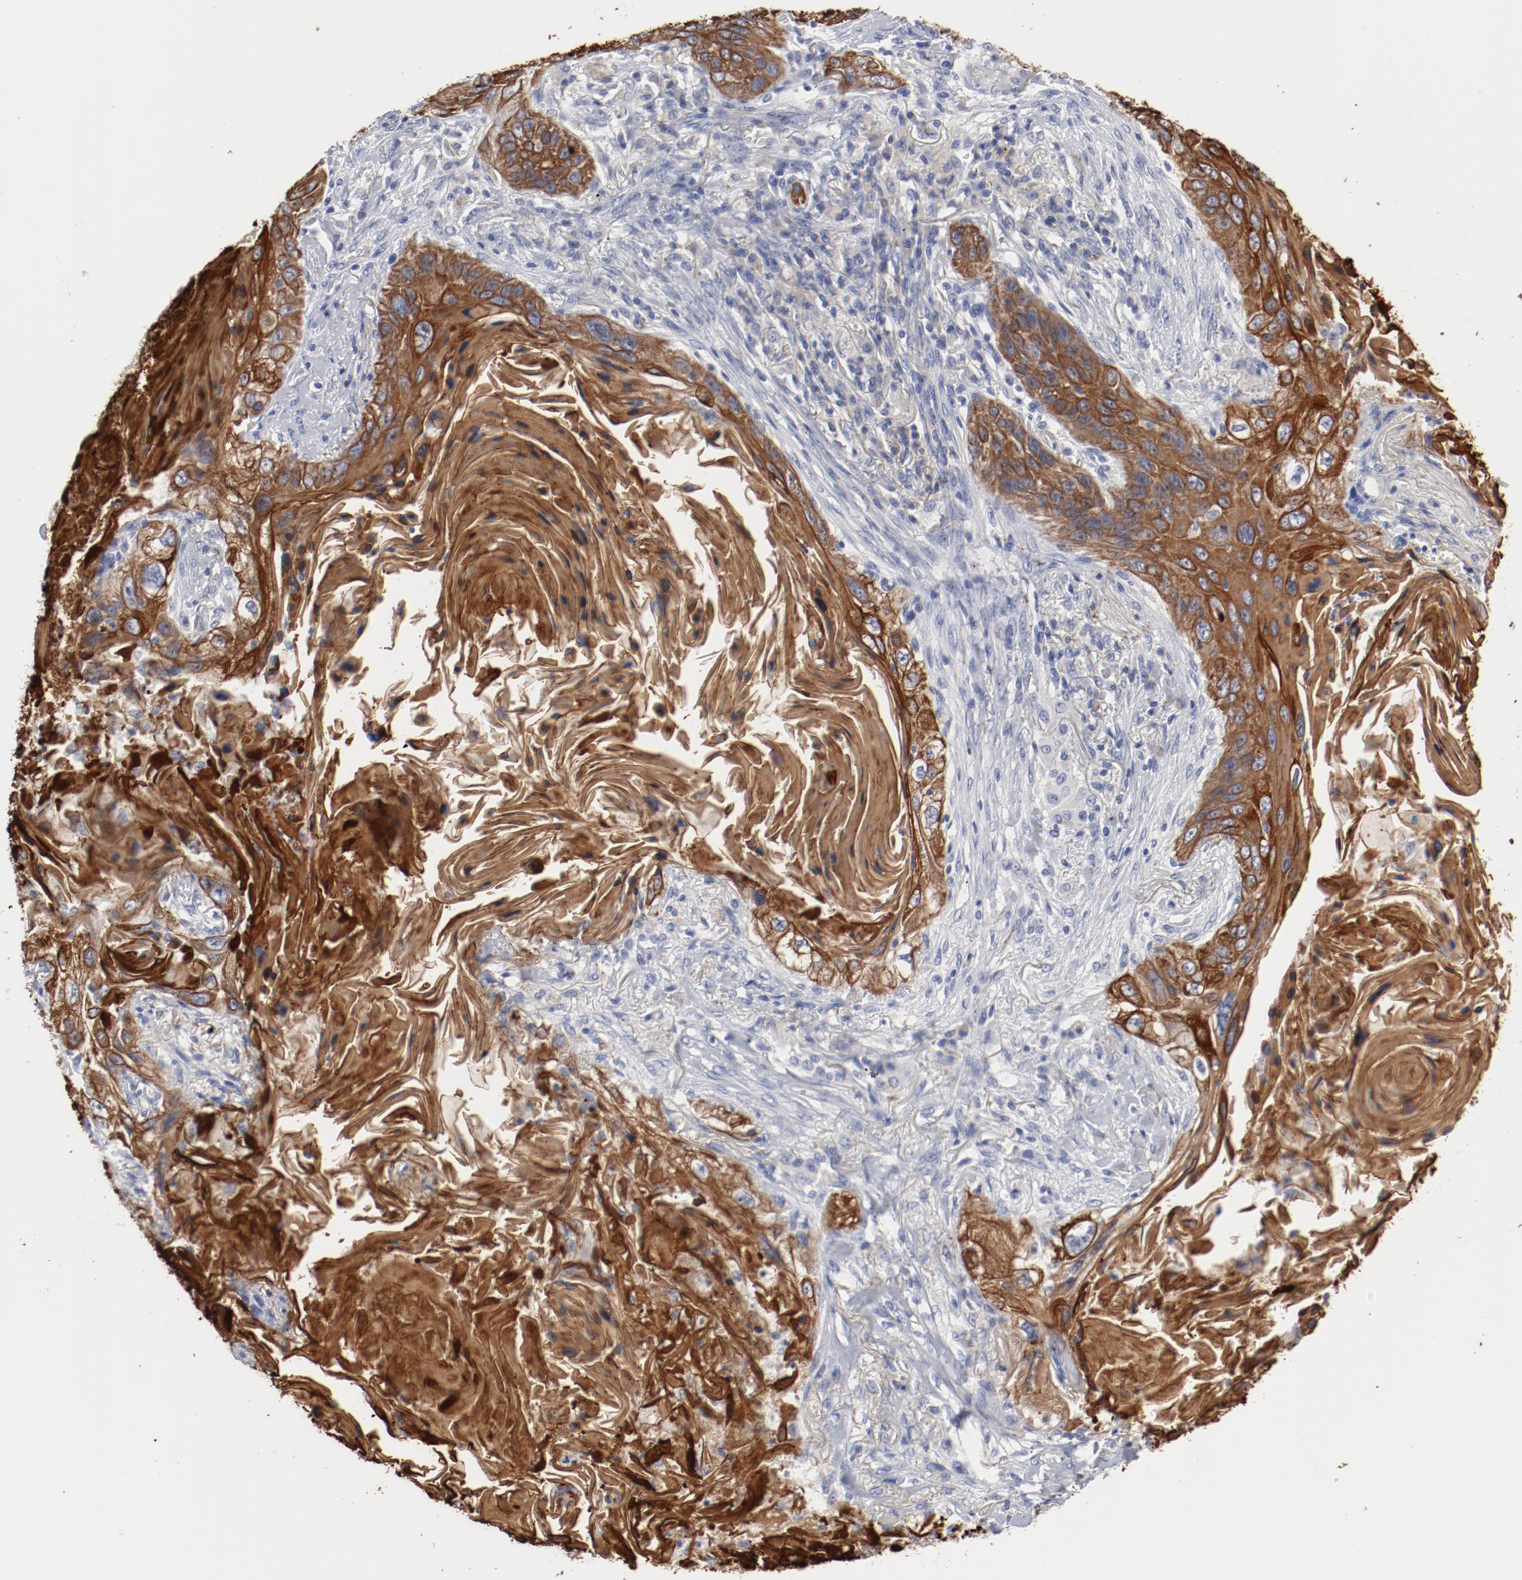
{"staining": {"intensity": "moderate", "quantity": ">75%", "location": "cytoplasmic/membranous"}, "tissue": "lung cancer", "cell_type": "Tumor cells", "image_type": "cancer", "snomed": [{"axis": "morphology", "description": "Squamous cell carcinoma, NOS"}, {"axis": "topography", "description": "Lung"}], "caption": "This photomicrograph demonstrates IHC staining of lung cancer, with medium moderate cytoplasmic/membranous staining in approximately >75% of tumor cells.", "gene": "TSPAN6", "patient": {"sex": "female", "age": 67}}